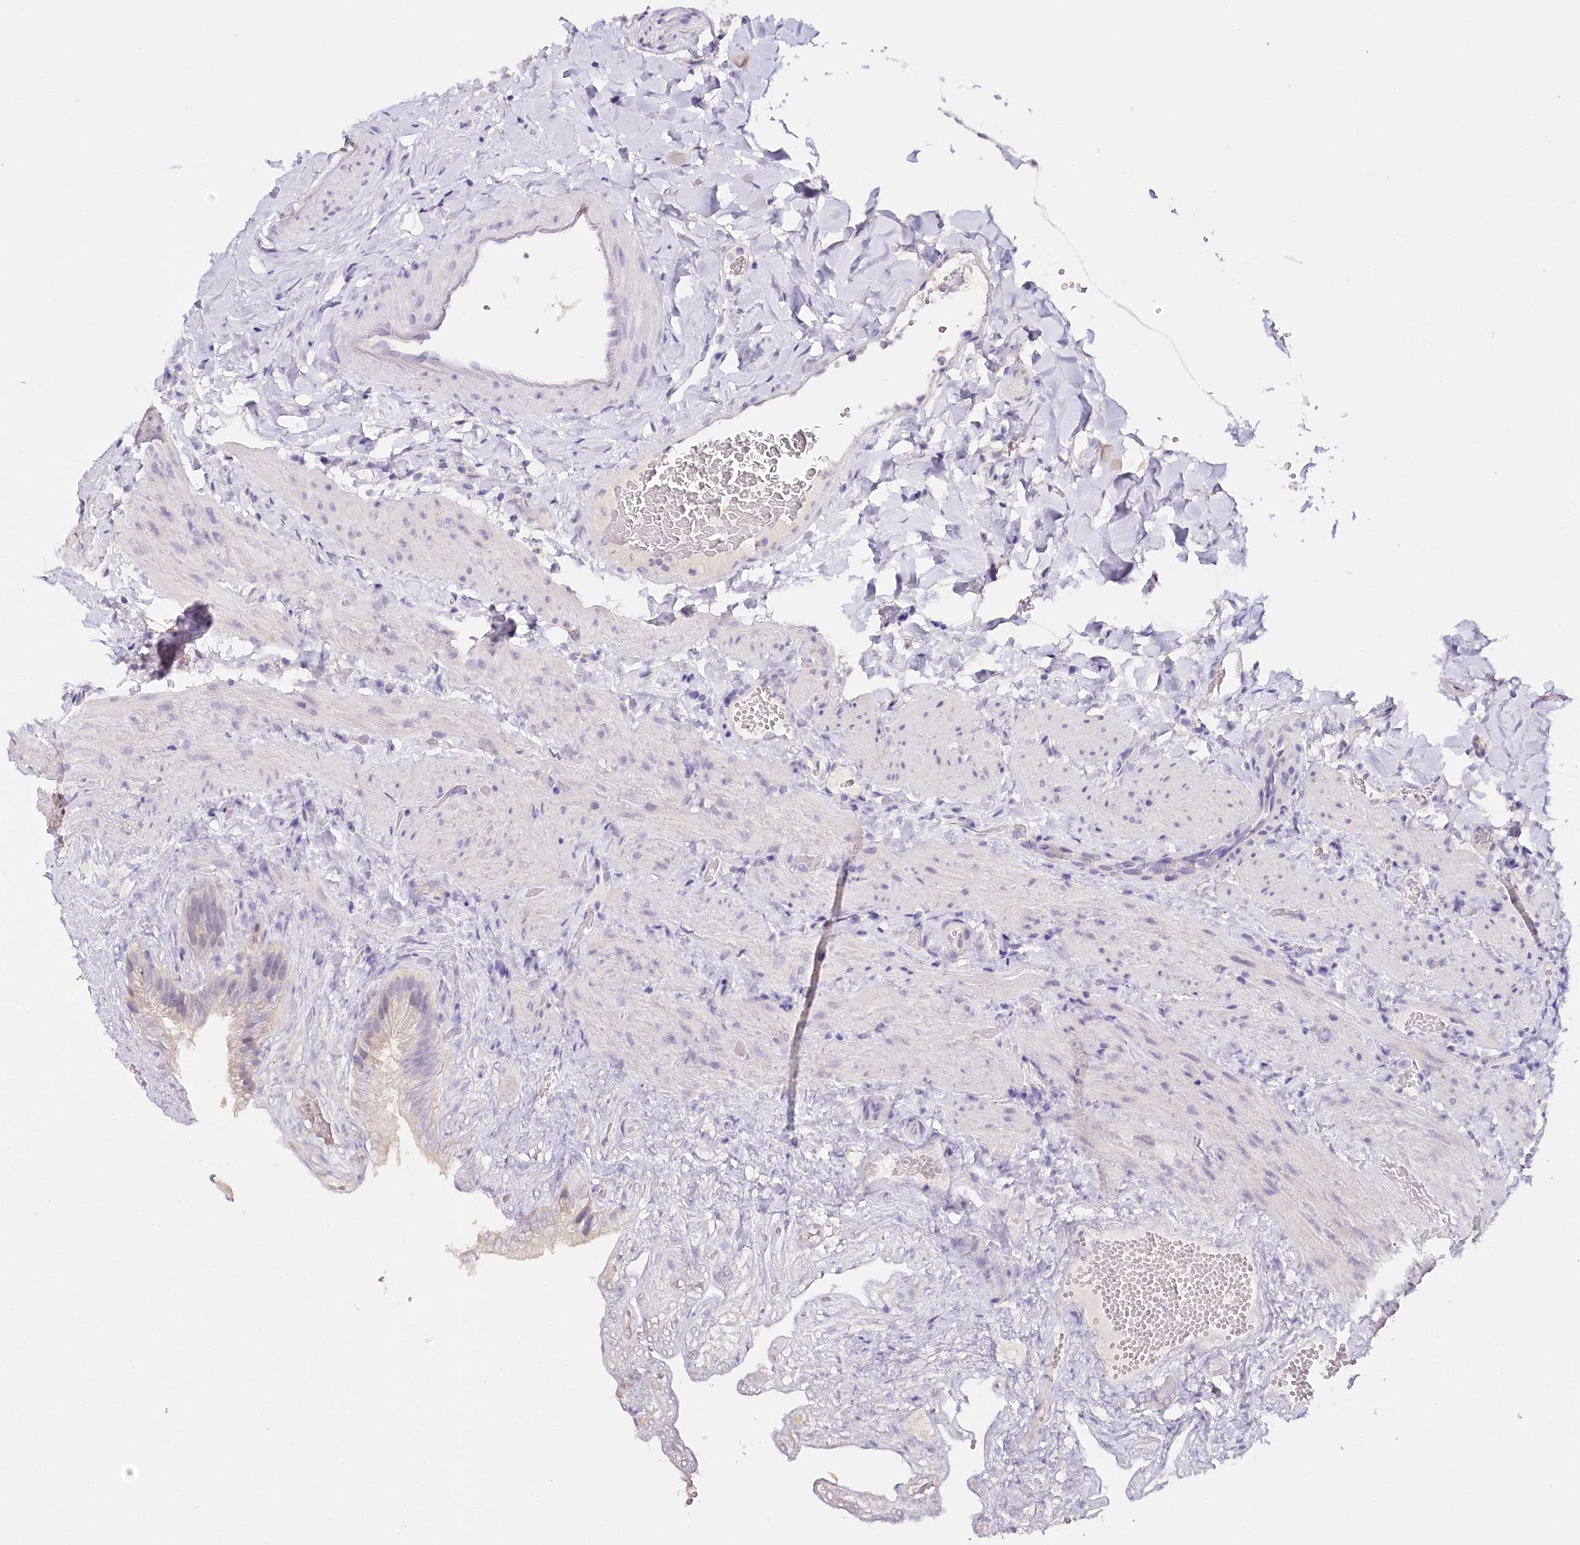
{"staining": {"intensity": "negative", "quantity": "none", "location": "none"}, "tissue": "gallbladder", "cell_type": "Glandular cells", "image_type": "normal", "snomed": [{"axis": "morphology", "description": "Normal tissue, NOS"}, {"axis": "topography", "description": "Gallbladder"}], "caption": "An IHC micrograph of normal gallbladder is shown. There is no staining in glandular cells of gallbladder.", "gene": "TP53", "patient": {"sex": "female", "age": 30}}